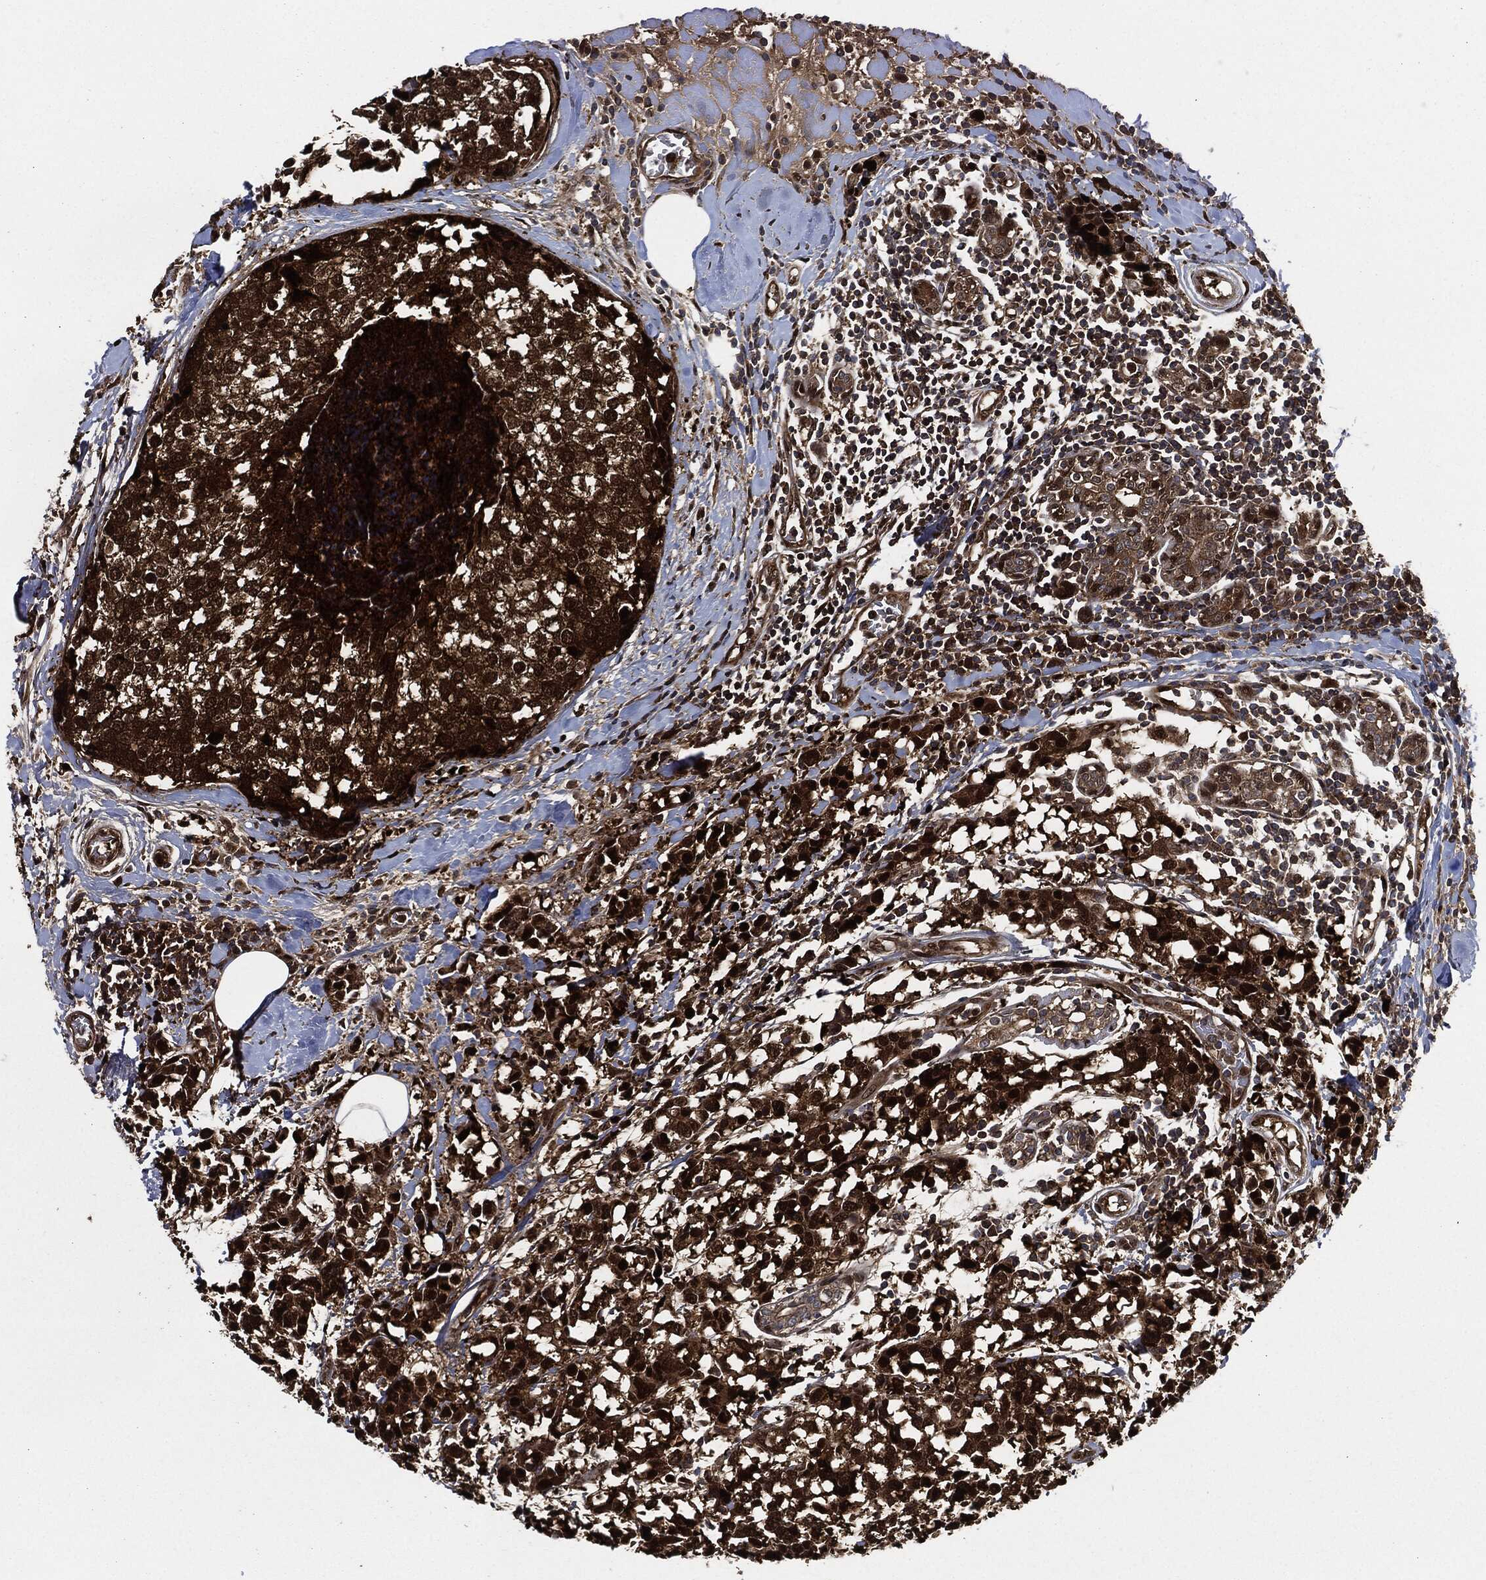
{"staining": {"intensity": "strong", "quantity": ">75%", "location": "cytoplasmic/membranous,nuclear"}, "tissue": "breast cancer", "cell_type": "Tumor cells", "image_type": "cancer", "snomed": [{"axis": "morphology", "description": "Lobular carcinoma"}, {"axis": "topography", "description": "Breast"}], "caption": "The micrograph demonstrates staining of lobular carcinoma (breast), revealing strong cytoplasmic/membranous and nuclear protein positivity (brown color) within tumor cells. (DAB IHC with brightfield microscopy, high magnification).", "gene": "DCTN1", "patient": {"sex": "female", "age": 59}}